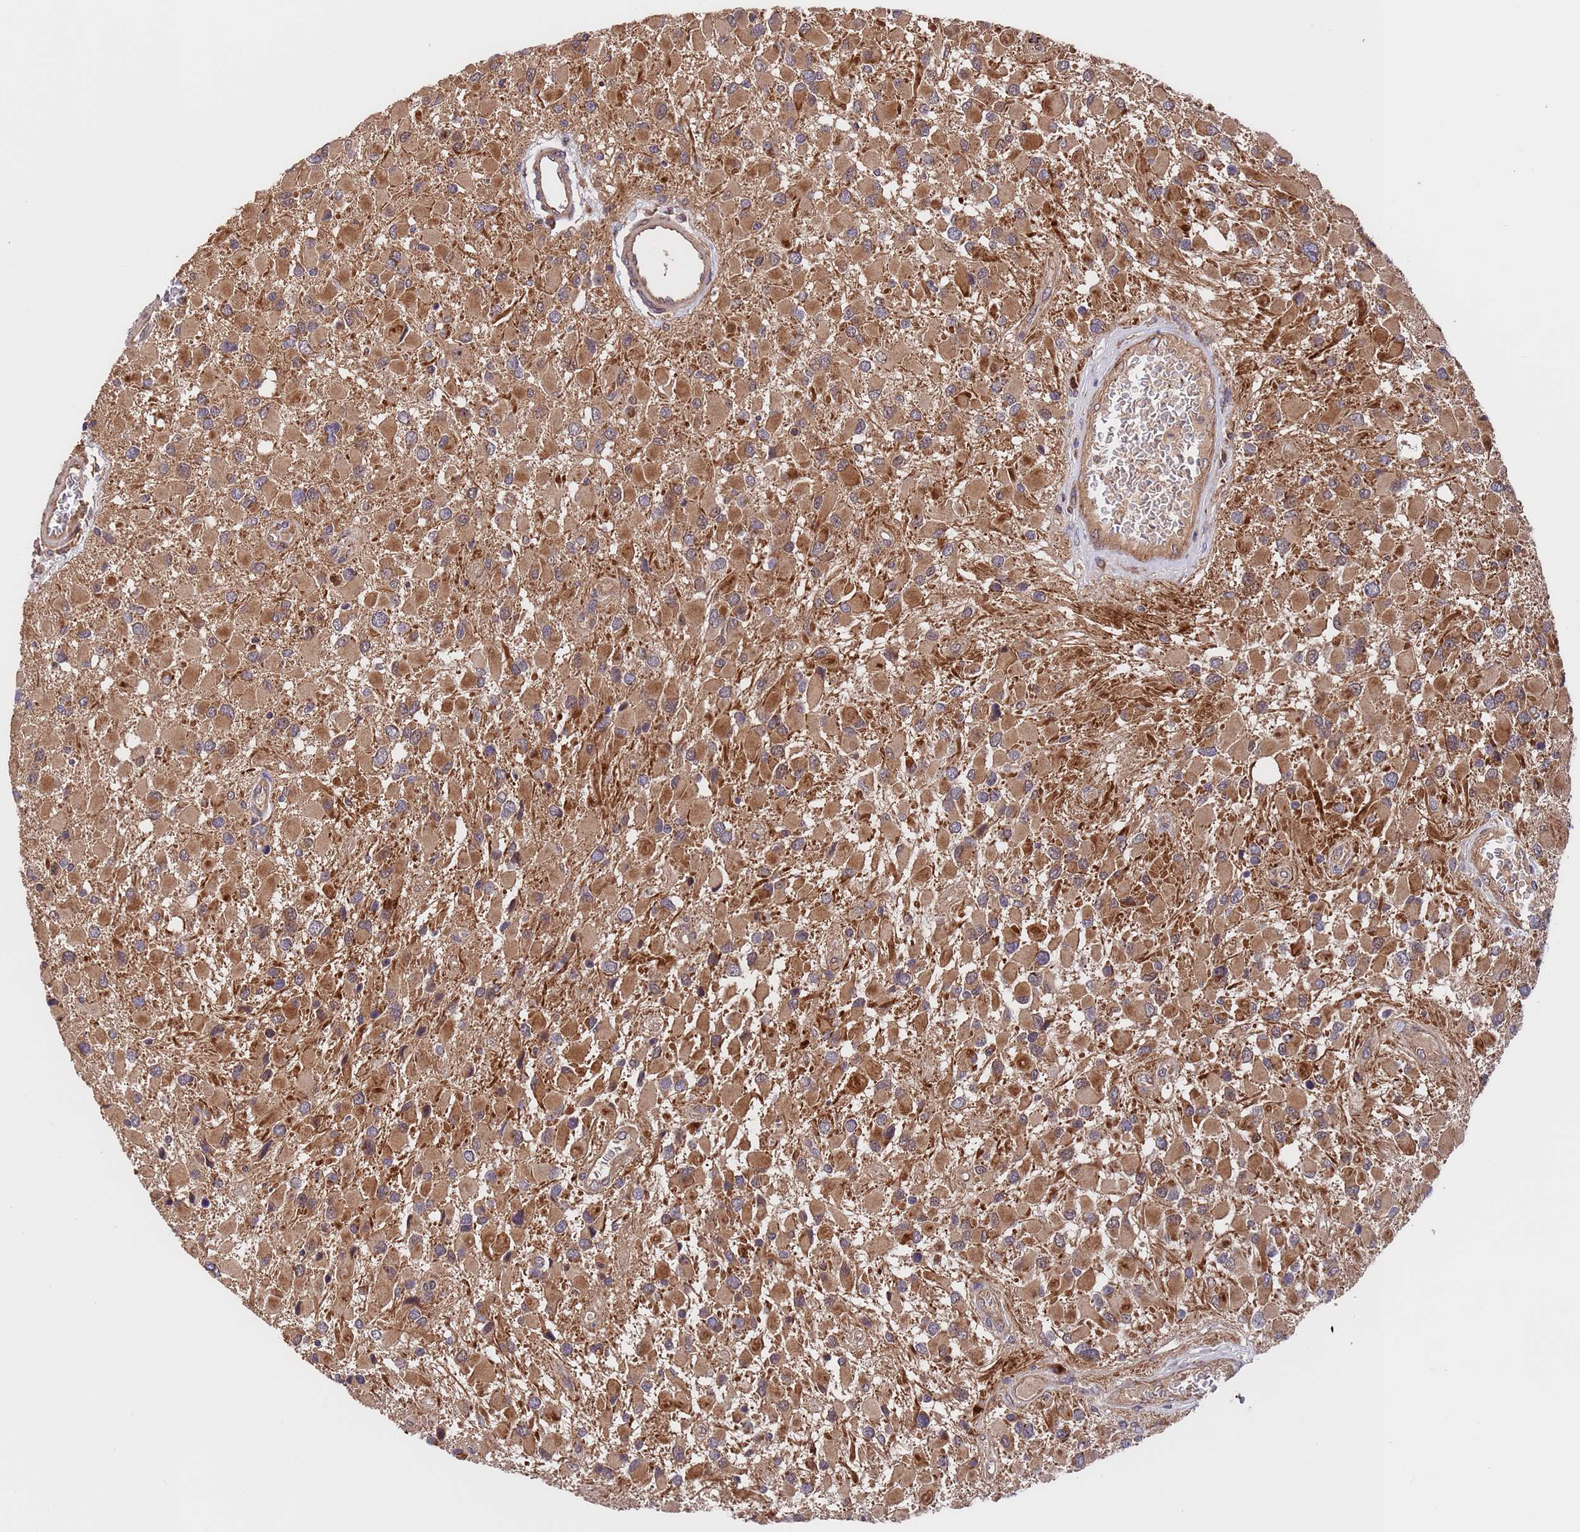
{"staining": {"intensity": "moderate", "quantity": ">75%", "location": "cytoplasmic/membranous"}, "tissue": "glioma", "cell_type": "Tumor cells", "image_type": "cancer", "snomed": [{"axis": "morphology", "description": "Glioma, malignant, High grade"}, {"axis": "topography", "description": "Brain"}], "caption": "Protein analysis of glioma tissue shows moderate cytoplasmic/membranous staining in approximately >75% of tumor cells. The protein of interest is shown in brown color, while the nuclei are stained blue.", "gene": "TSR3", "patient": {"sex": "male", "age": 53}}